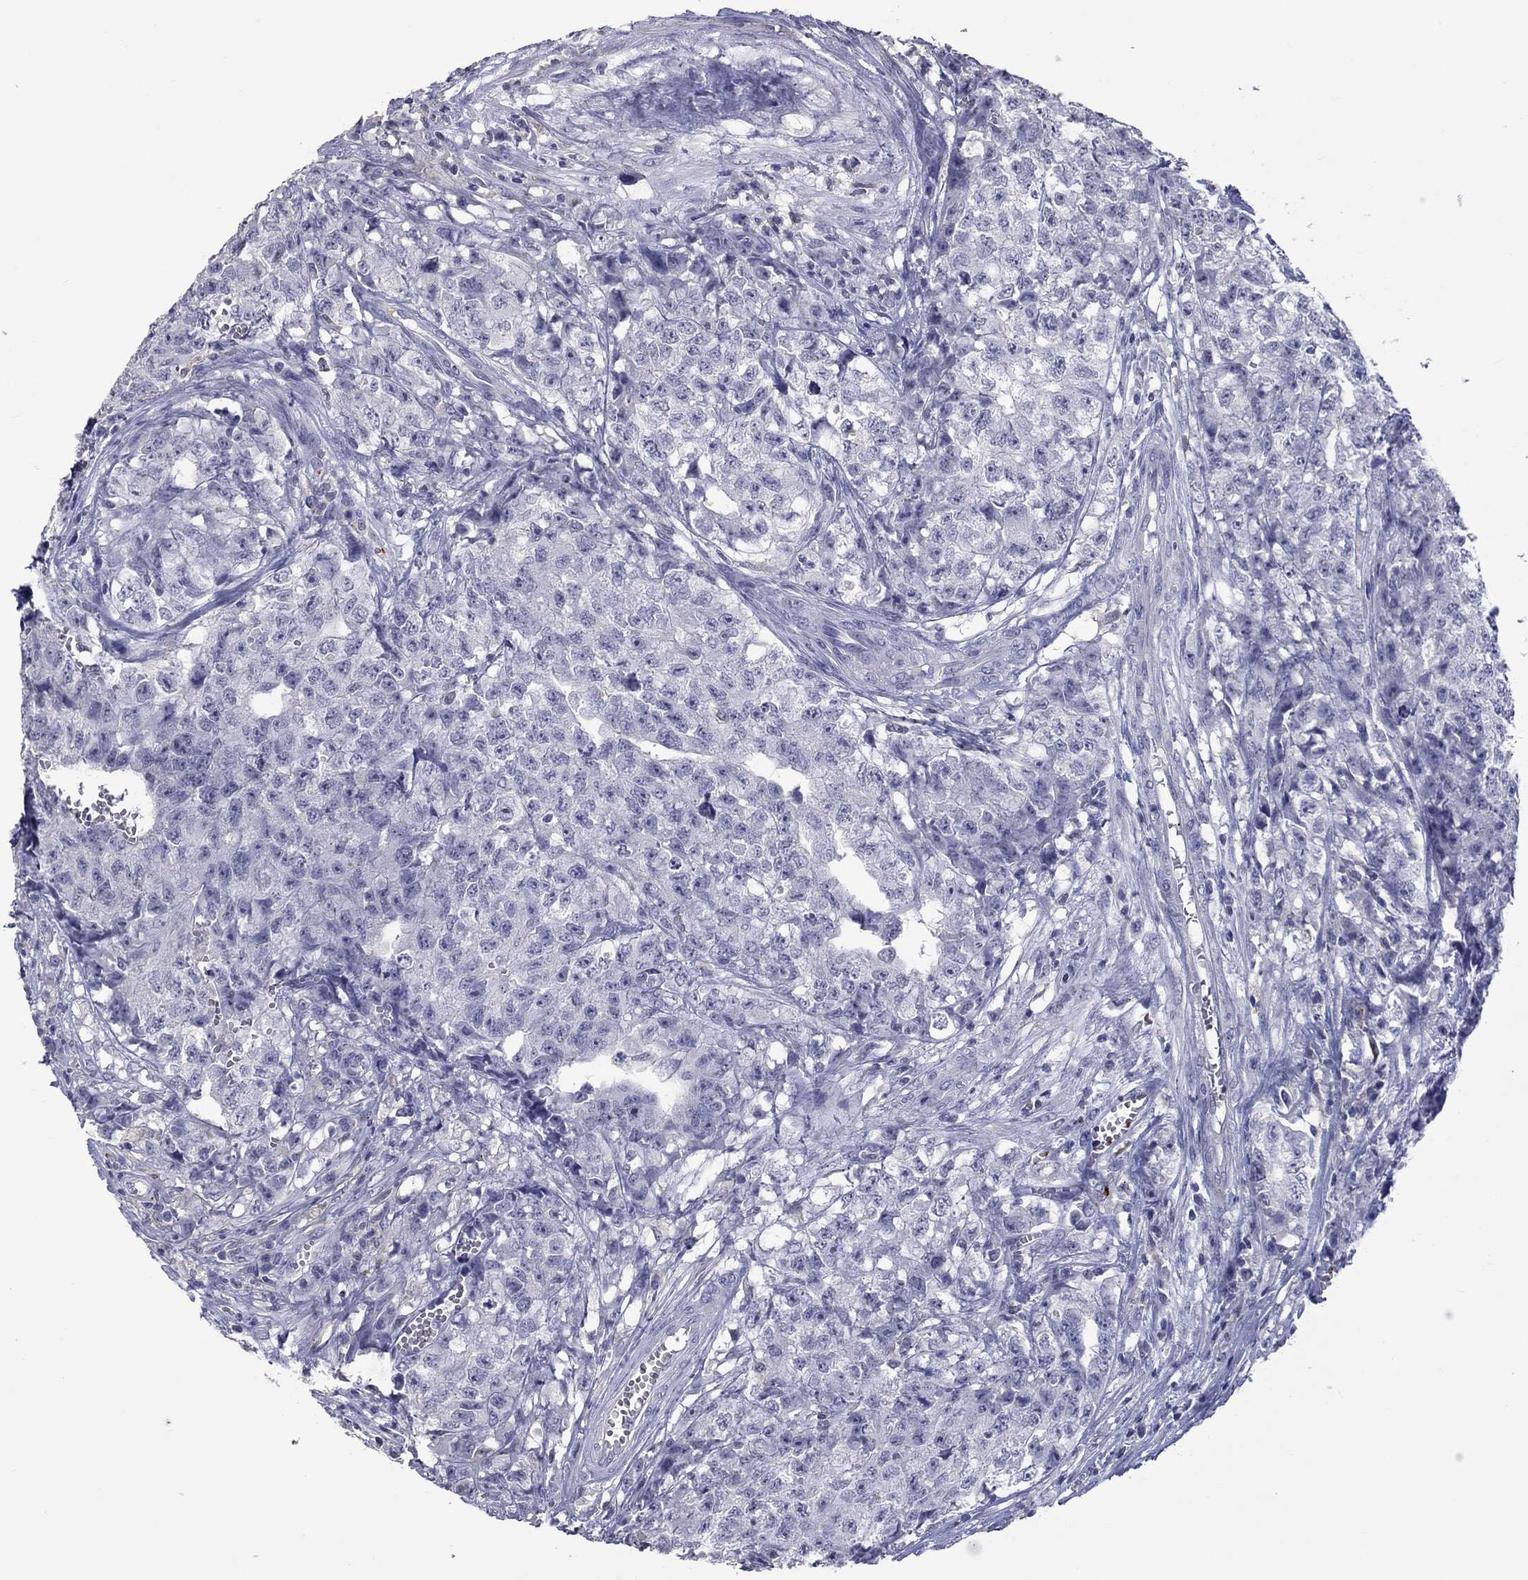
{"staining": {"intensity": "negative", "quantity": "none", "location": "none"}, "tissue": "testis cancer", "cell_type": "Tumor cells", "image_type": "cancer", "snomed": [{"axis": "morphology", "description": "Seminoma, NOS"}, {"axis": "morphology", "description": "Carcinoma, Embryonal, NOS"}, {"axis": "topography", "description": "Testis"}], "caption": "Protein analysis of testis cancer shows no significant expression in tumor cells.", "gene": "PLEK", "patient": {"sex": "male", "age": 22}}